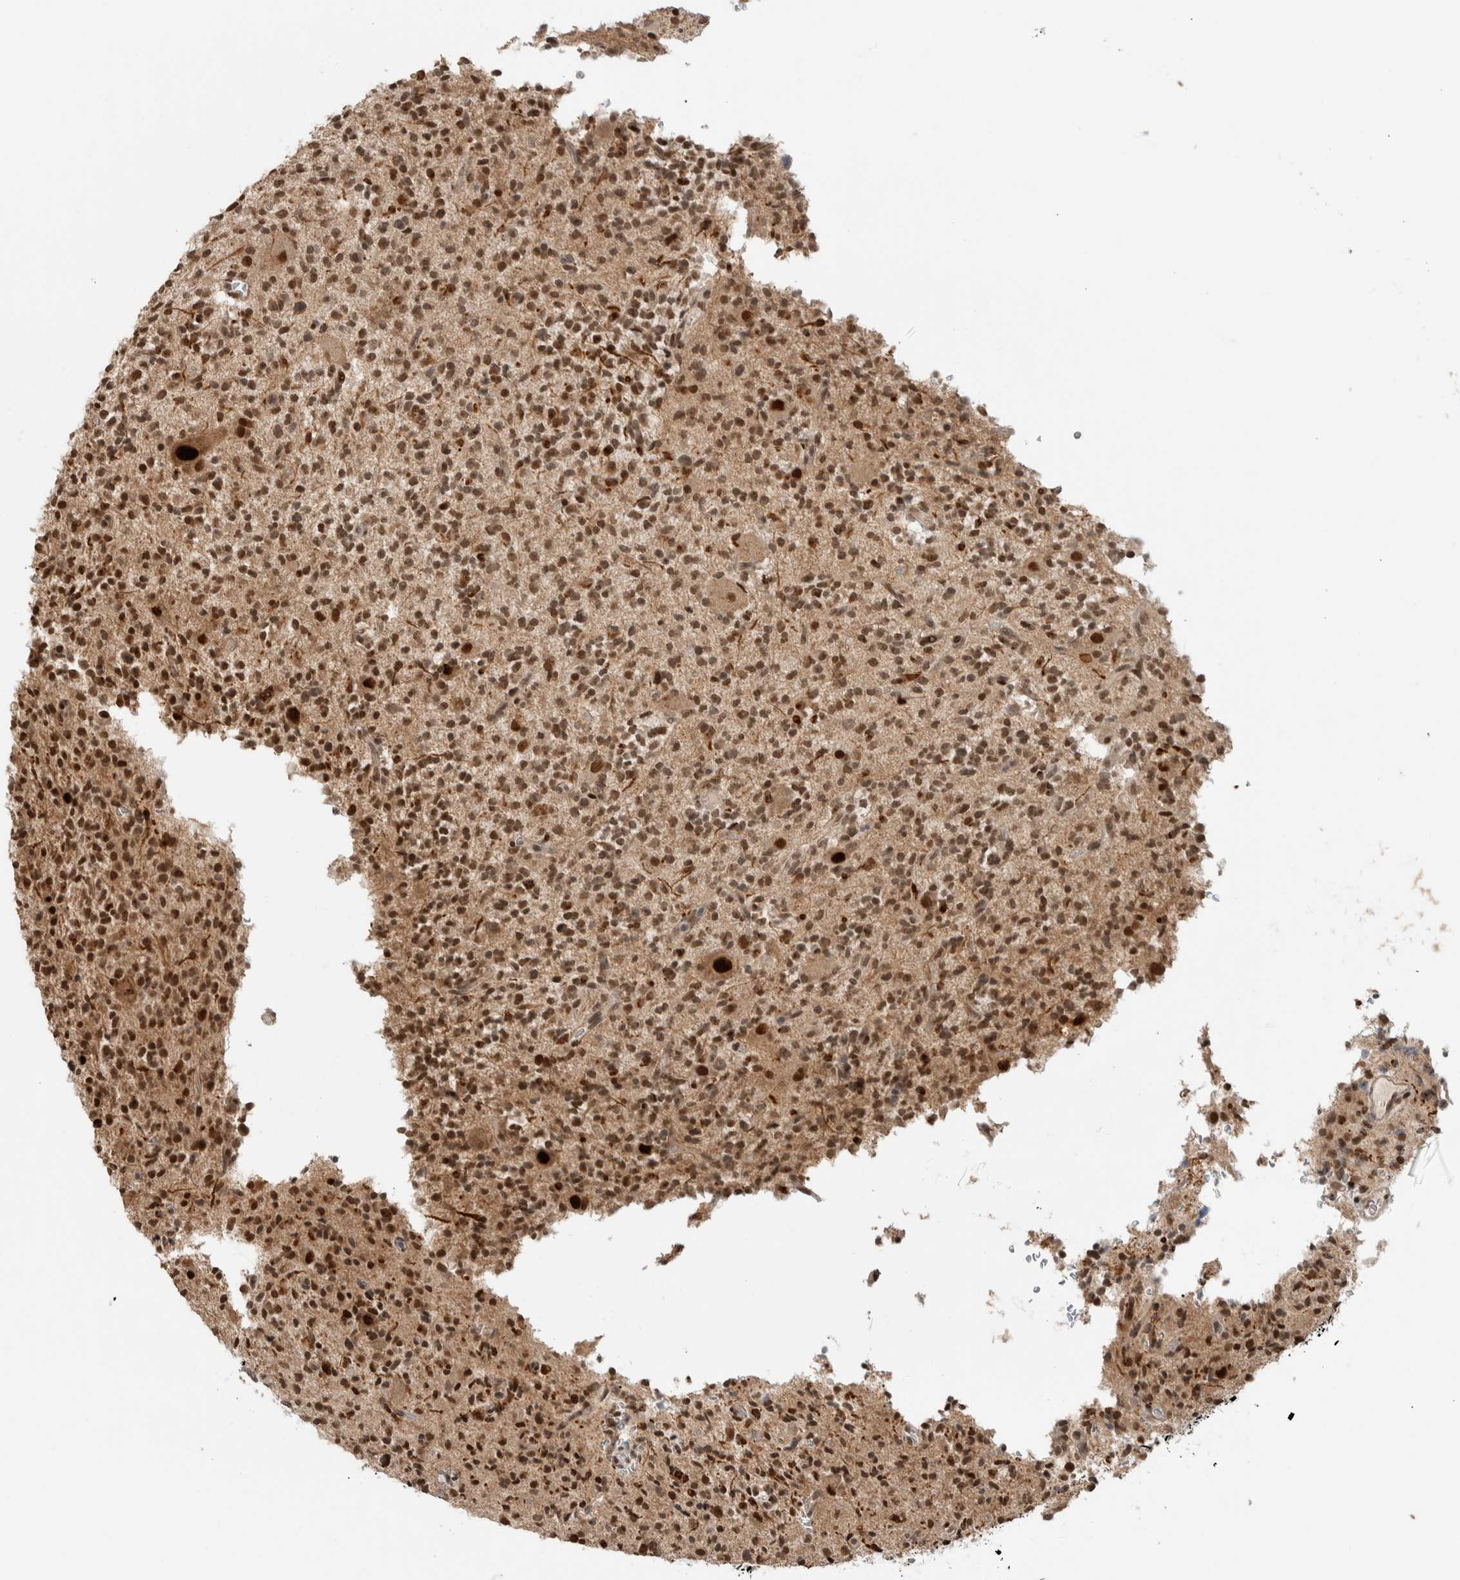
{"staining": {"intensity": "moderate", "quantity": ">75%", "location": "cytoplasmic/membranous,nuclear"}, "tissue": "glioma", "cell_type": "Tumor cells", "image_type": "cancer", "snomed": [{"axis": "morphology", "description": "Glioma, malignant, High grade"}, {"axis": "topography", "description": "Brain"}], "caption": "There is medium levels of moderate cytoplasmic/membranous and nuclear expression in tumor cells of high-grade glioma (malignant), as demonstrated by immunohistochemical staining (brown color).", "gene": "TNRC18", "patient": {"sex": "male", "age": 34}}